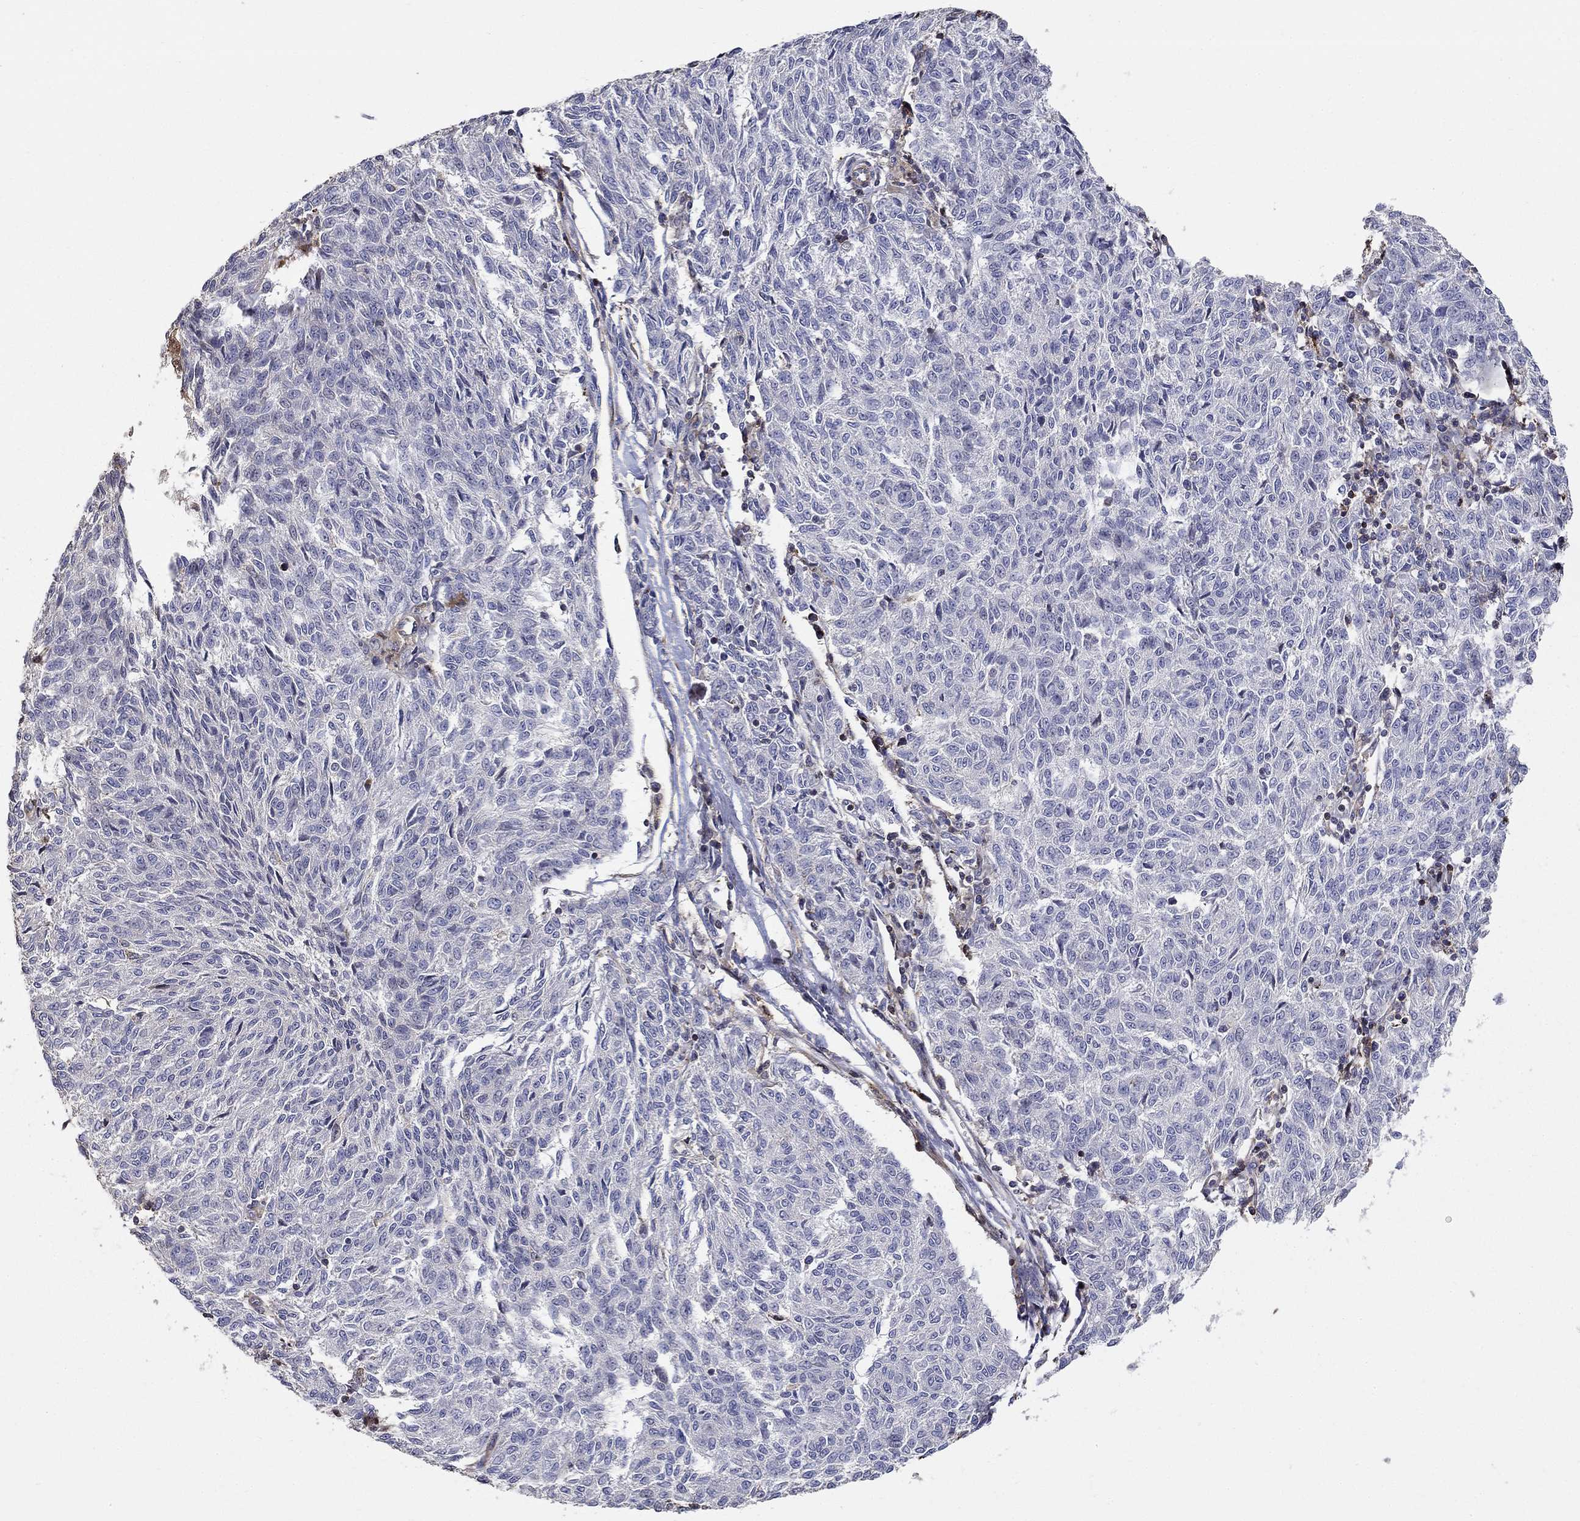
{"staining": {"intensity": "negative", "quantity": "none", "location": "none"}, "tissue": "melanoma", "cell_type": "Tumor cells", "image_type": "cancer", "snomed": [{"axis": "morphology", "description": "Malignant melanoma, NOS"}, {"axis": "topography", "description": "Skin"}], "caption": "Immunohistochemistry of human malignant melanoma exhibits no staining in tumor cells.", "gene": "NPHP1", "patient": {"sex": "female", "age": 72}}